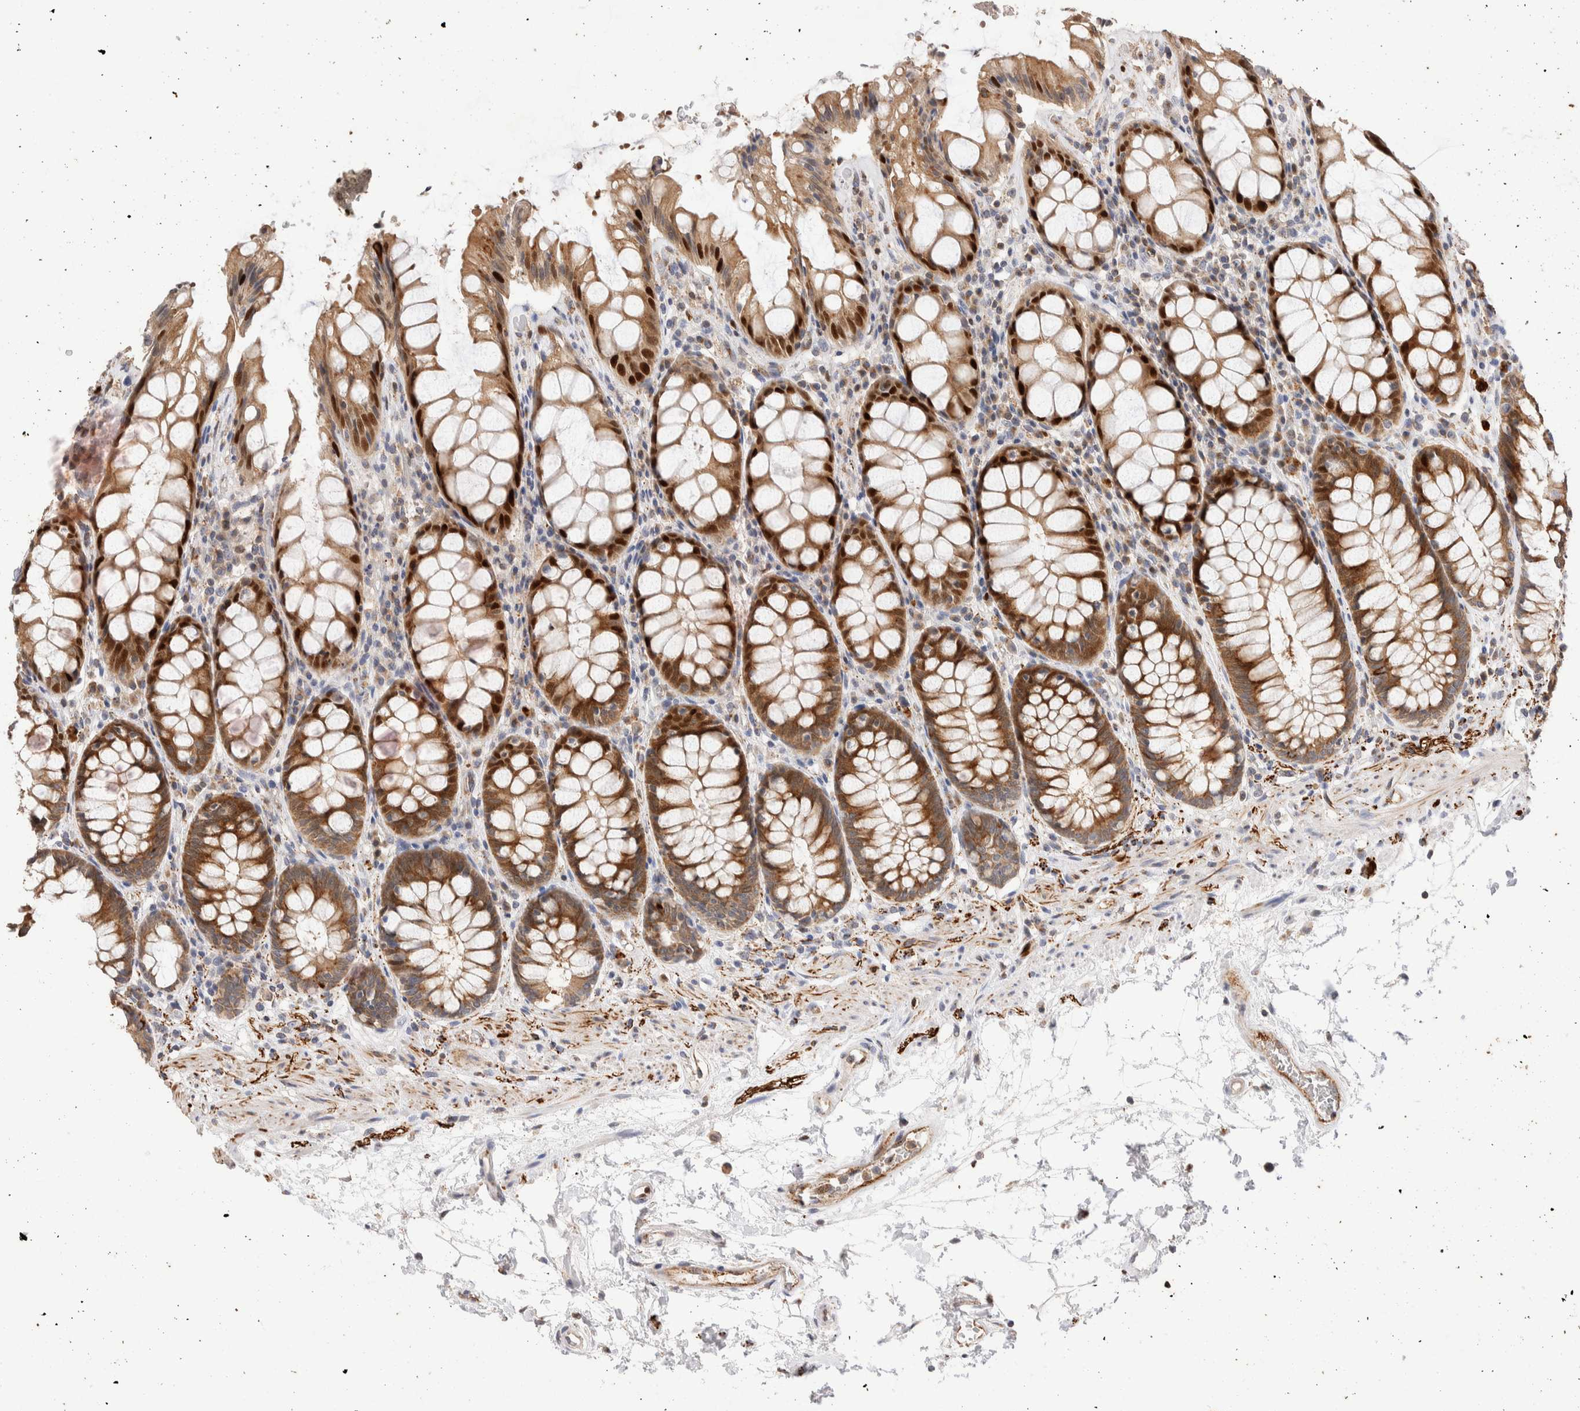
{"staining": {"intensity": "strong", "quantity": ">75%", "location": "cytoplasmic/membranous,nuclear"}, "tissue": "rectum", "cell_type": "Glandular cells", "image_type": "normal", "snomed": [{"axis": "morphology", "description": "Normal tissue, NOS"}, {"axis": "topography", "description": "Rectum"}], "caption": "The photomicrograph displays immunohistochemical staining of unremarkable rectum. There is strong cytoplasmic/membranous,nuclear staining is appreciated in about >75% of glandular cells. (DAB (3,3'-diaminobenzidine) IHC with brightfield microscopy, high magnification).", "gene": "NSMAF", "patient": {"sex": "male", "age": 64}}